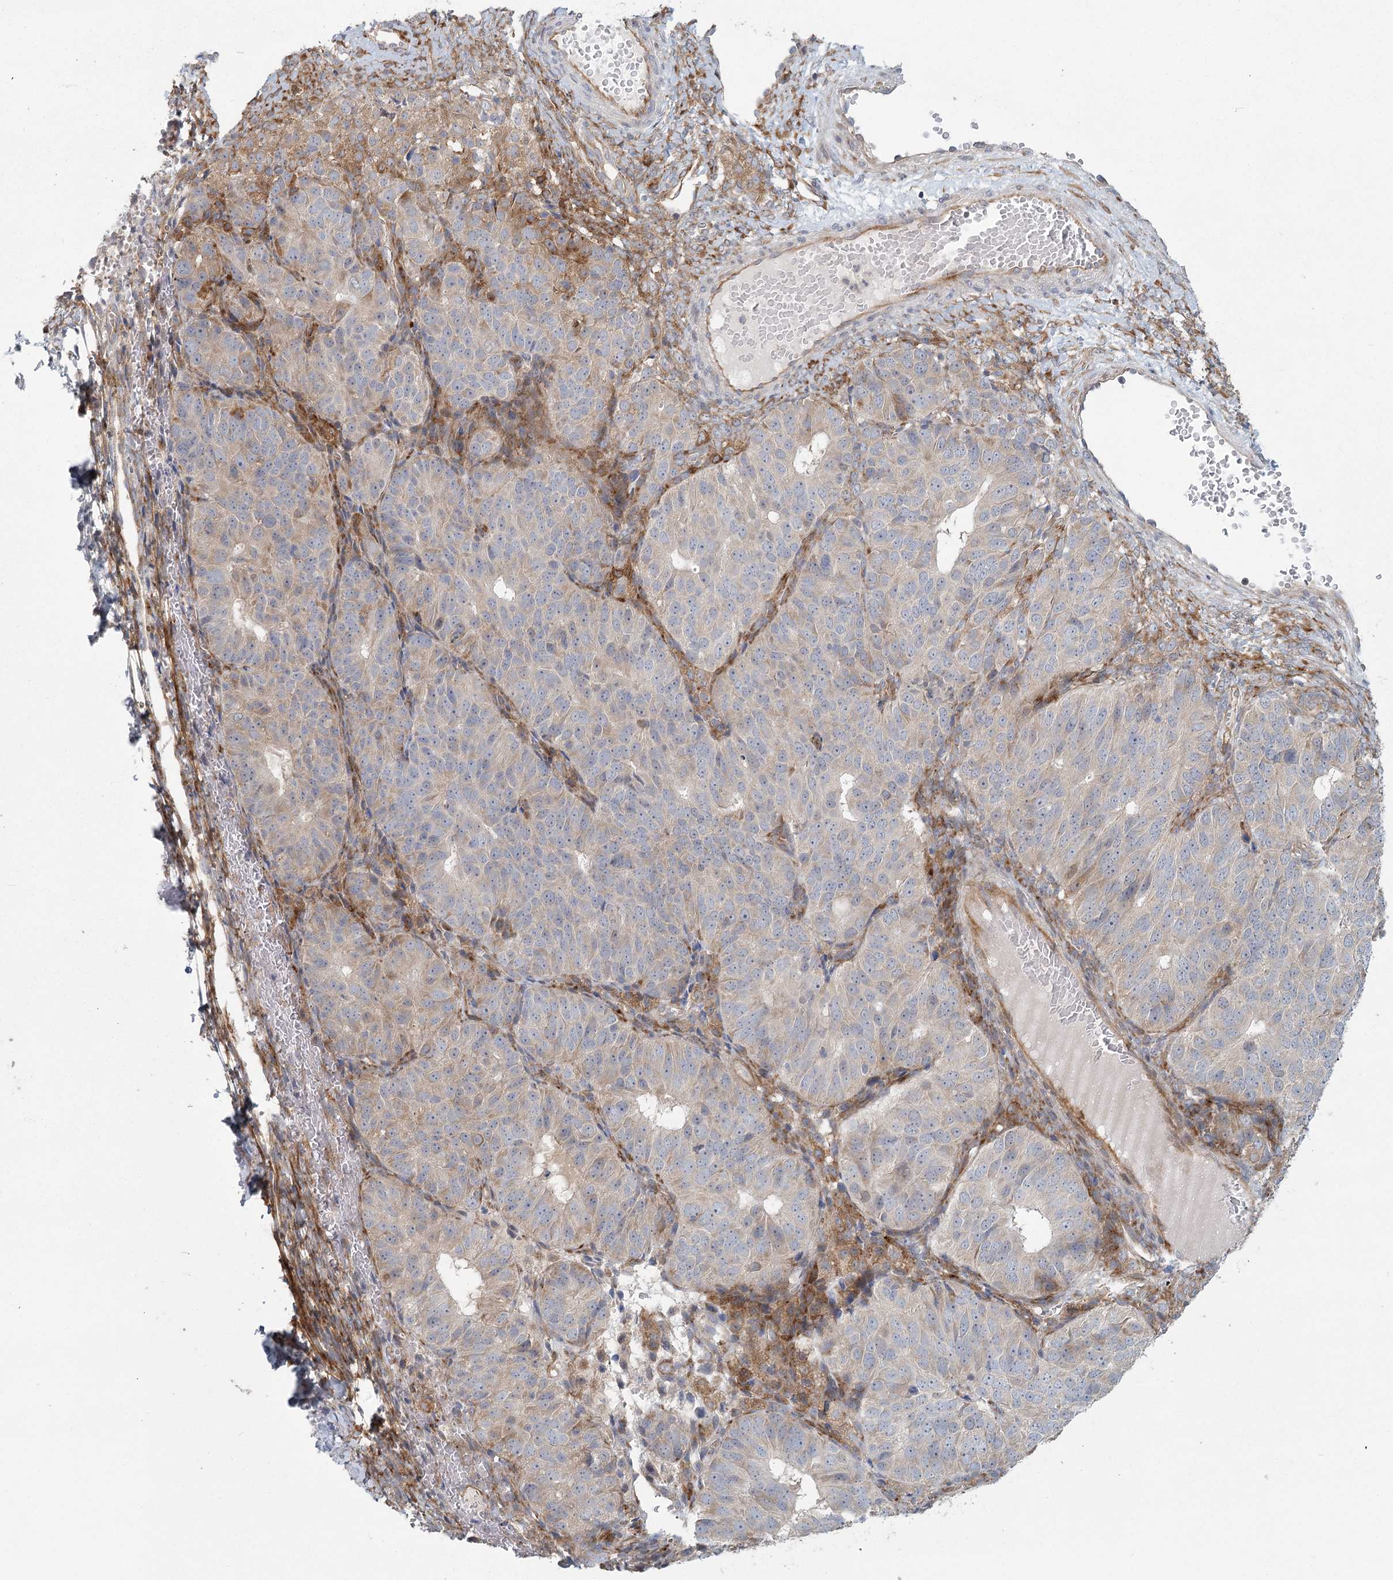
{"staining": {"intensity": "weak", "quantity": "<25%", "location": "cytoplasmic/membranous"}, "tissue": "ovarian cancer", "cell_type": "Tumor cells", "image_type": "cancer", "snomed": [{"axis": "morphology", "description": "Carcinoma, endometroid"}, {"axis": "topography", "description": "Ovary"}], "caption": "High power microscopy histopathology image of an IHC image of ovarian cancer (endometroid carcinoma), revealing no significant staining in tumor cells.", "gene": "FAM110C", "patient": {"sex": "female", "age": 51}}